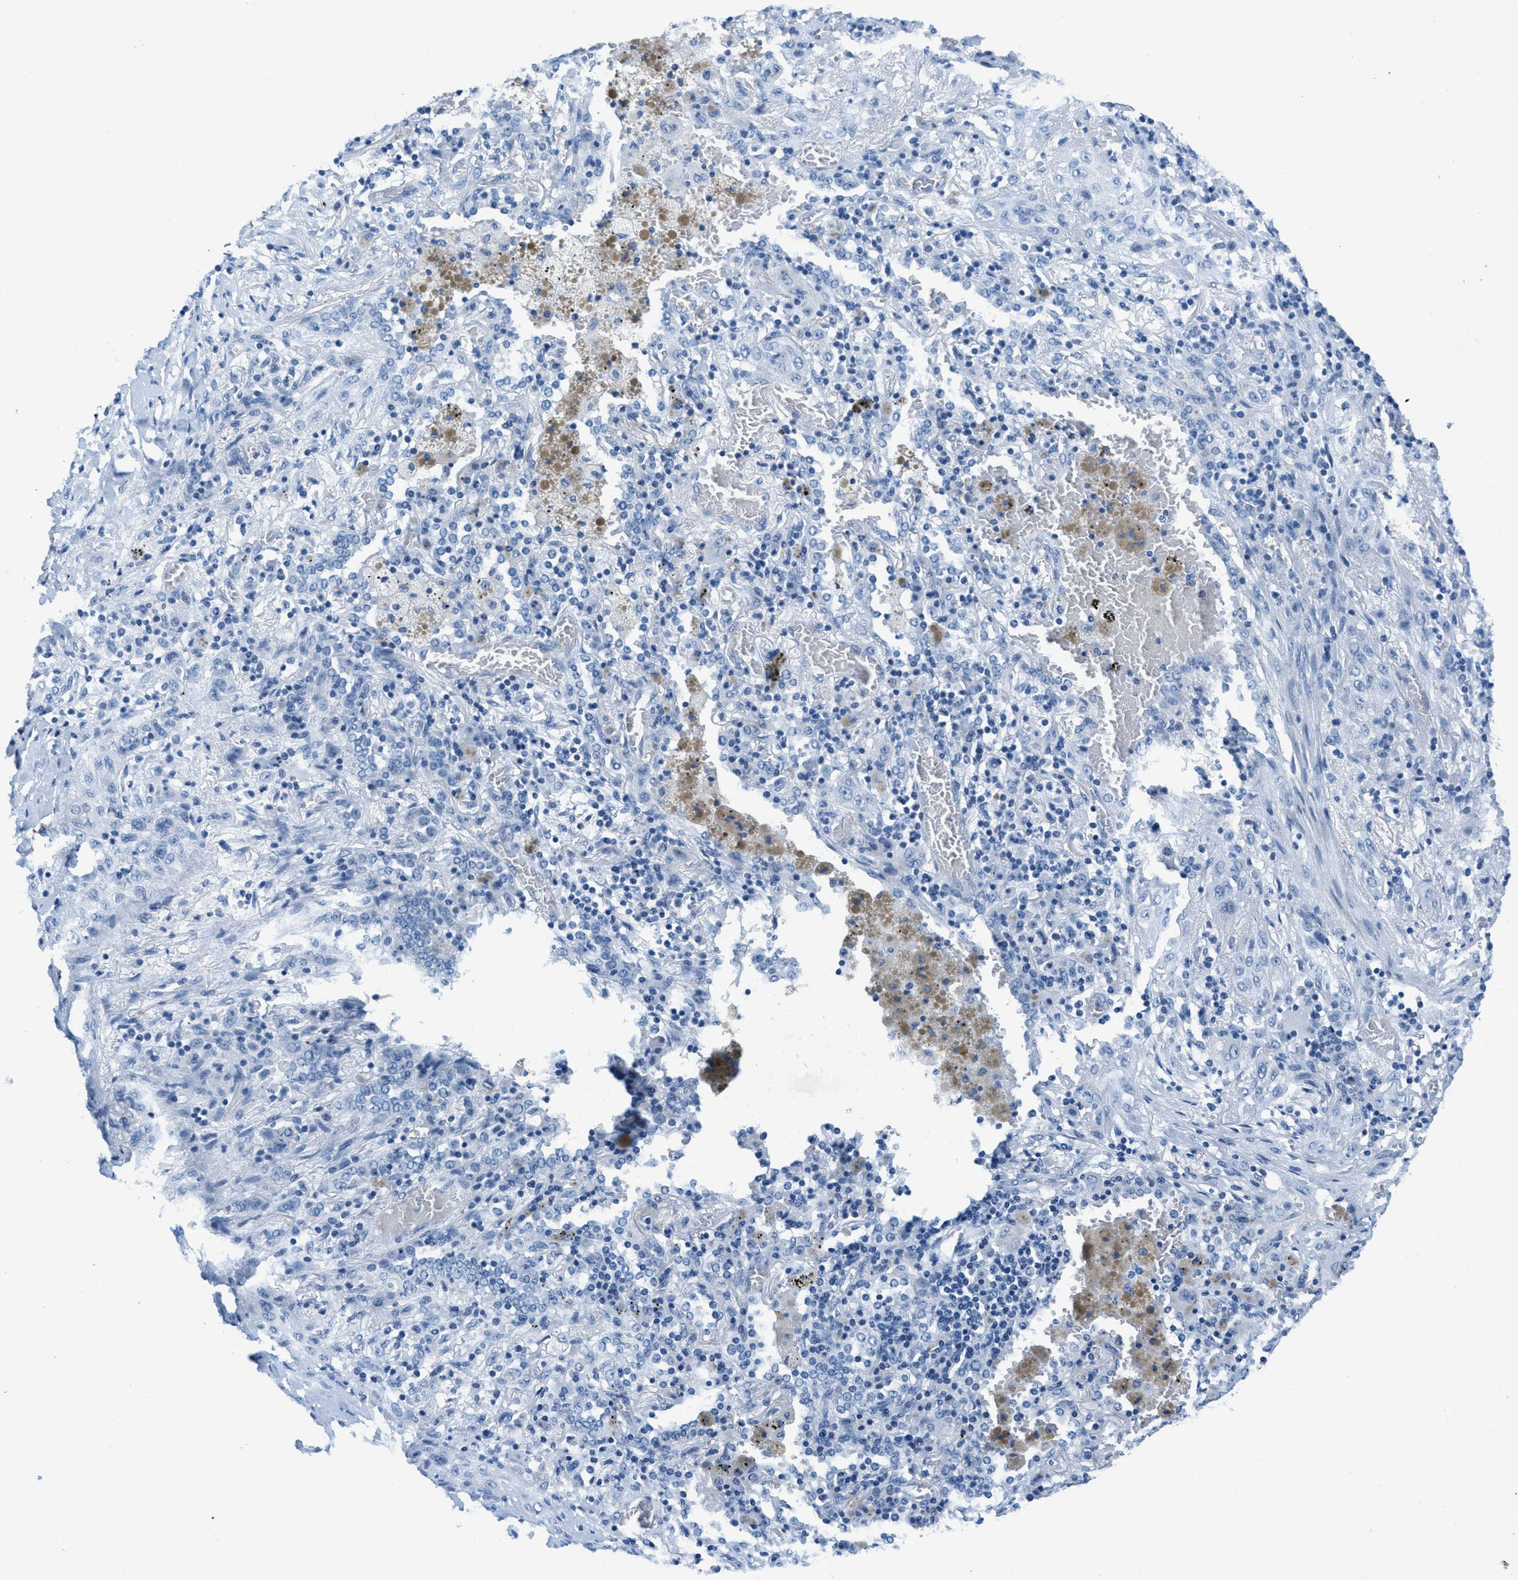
{"staining": {"intensity": "negative", "quantity": "none", "location": "none"}, "tissue": "lung cancer", "cell_type": "Tumor cells", "image_type": "cancer", "snomed": [{"axis": "morphology", "description": "Squamous cell carcinoma, NOS"}, {"axis": "topography", "description": "Lung"}], "caption": "This histopathology image is of lung cancer (squamous cell carcinoma) stained with immunohistochemistry to label a protein in brown with the nuclei are counter-stained blue. There is no expression in tumor cells.", "gene": "MGARP", "patient": {"sex": "female", "age": 47}}